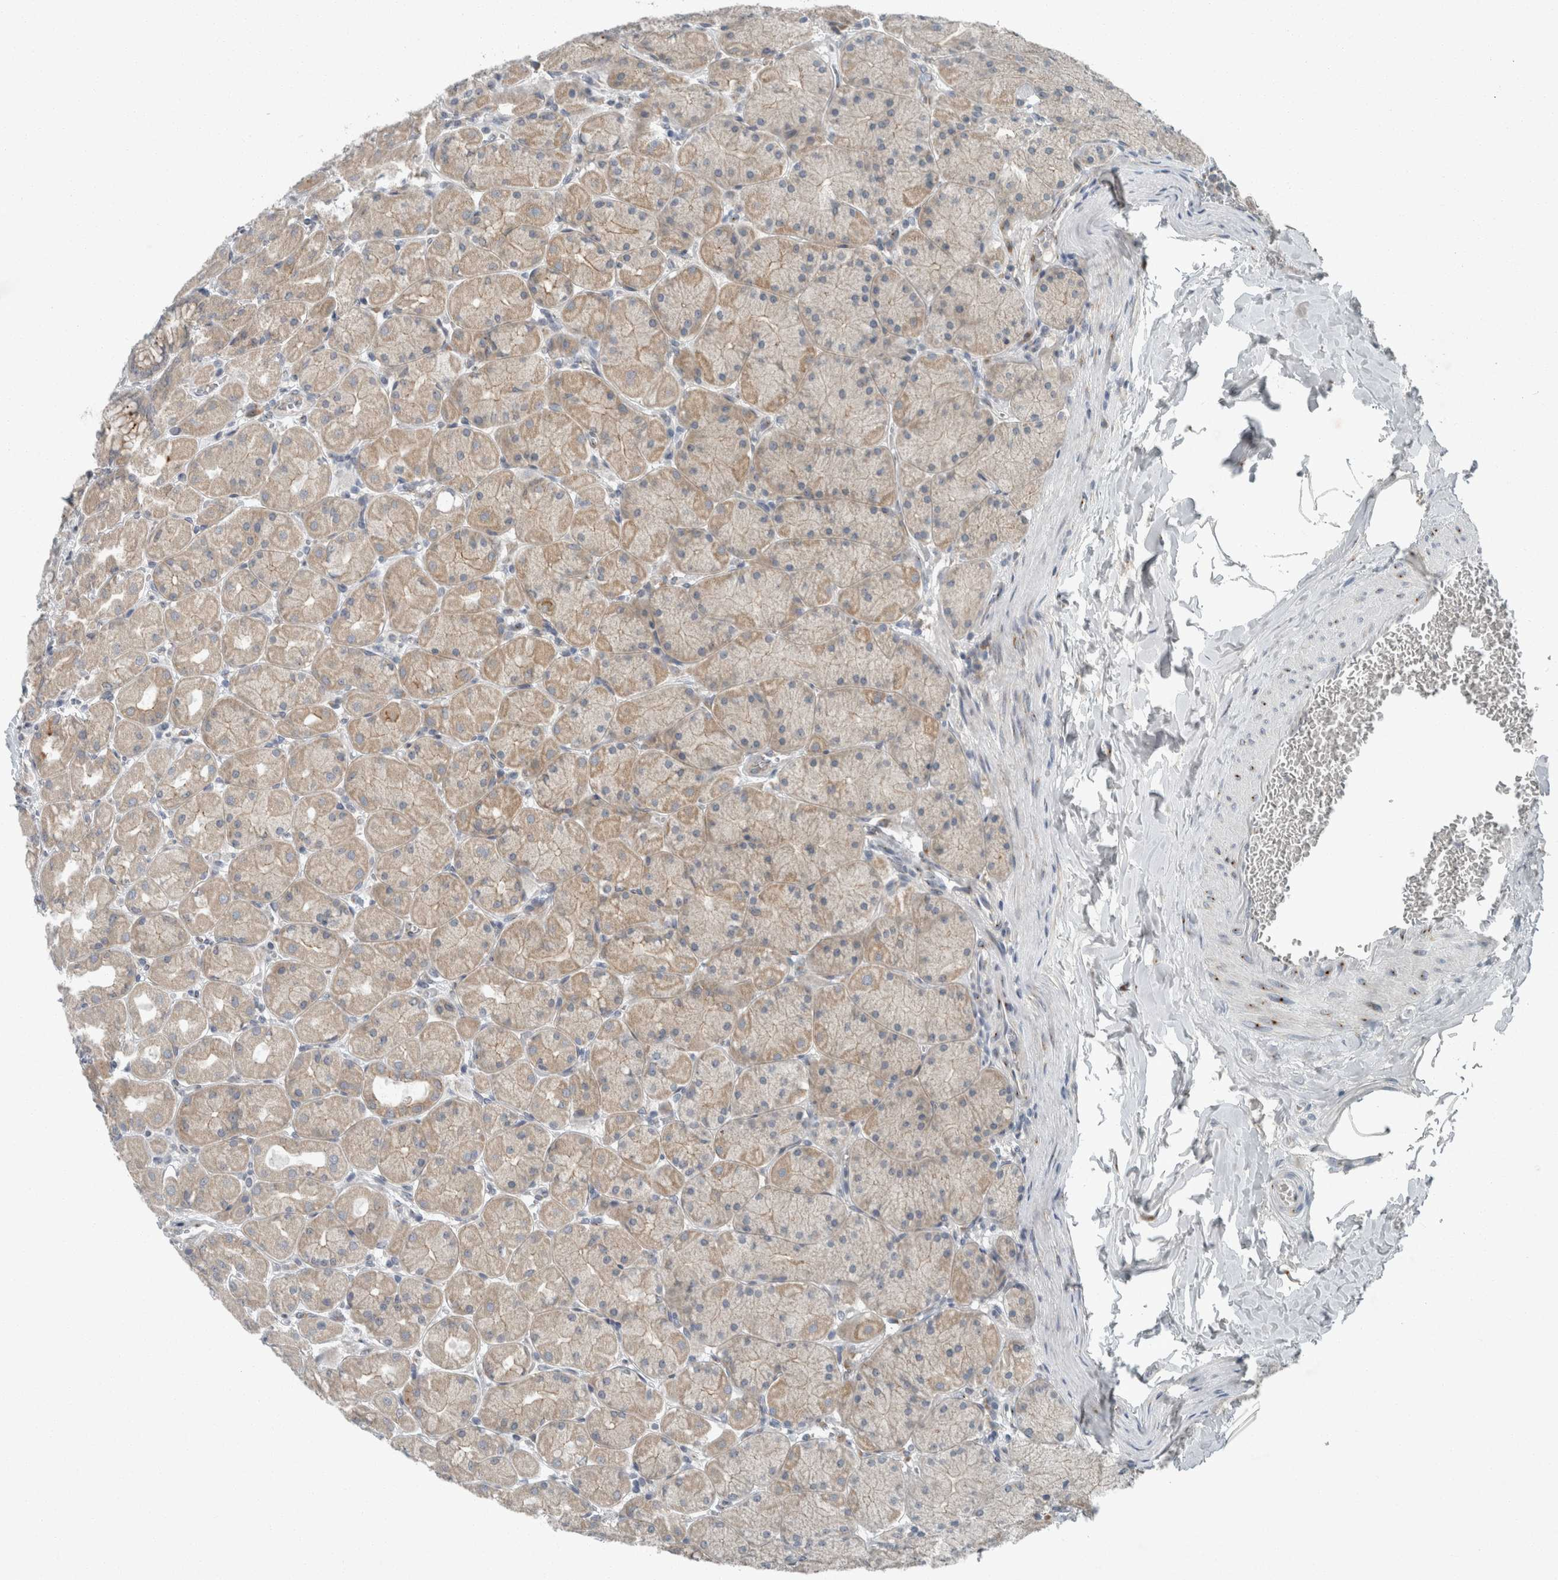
{"staining": {"intensity": "moderate", "quantity": ">75%", "location": "cytoplasmic/membranous"}, "tissue": "stomach", "cell_type": "Glandular cells", "image_type": "normal", "snomed": [{"axis": "morphology", "description": "Normal tissue, NOS"}, {"axis": "topography", "description": "Stomach, upper"}], "caption": "Glandular cells show moderate cytoplasmic/membranous staining in approximately >75% of cells in unremarkable stomach. The protein of interest is shown in brown color, while the nuclei are stained blue.", "gene": "KIF1C", "patient": {"sex": "female", "age": 56}}